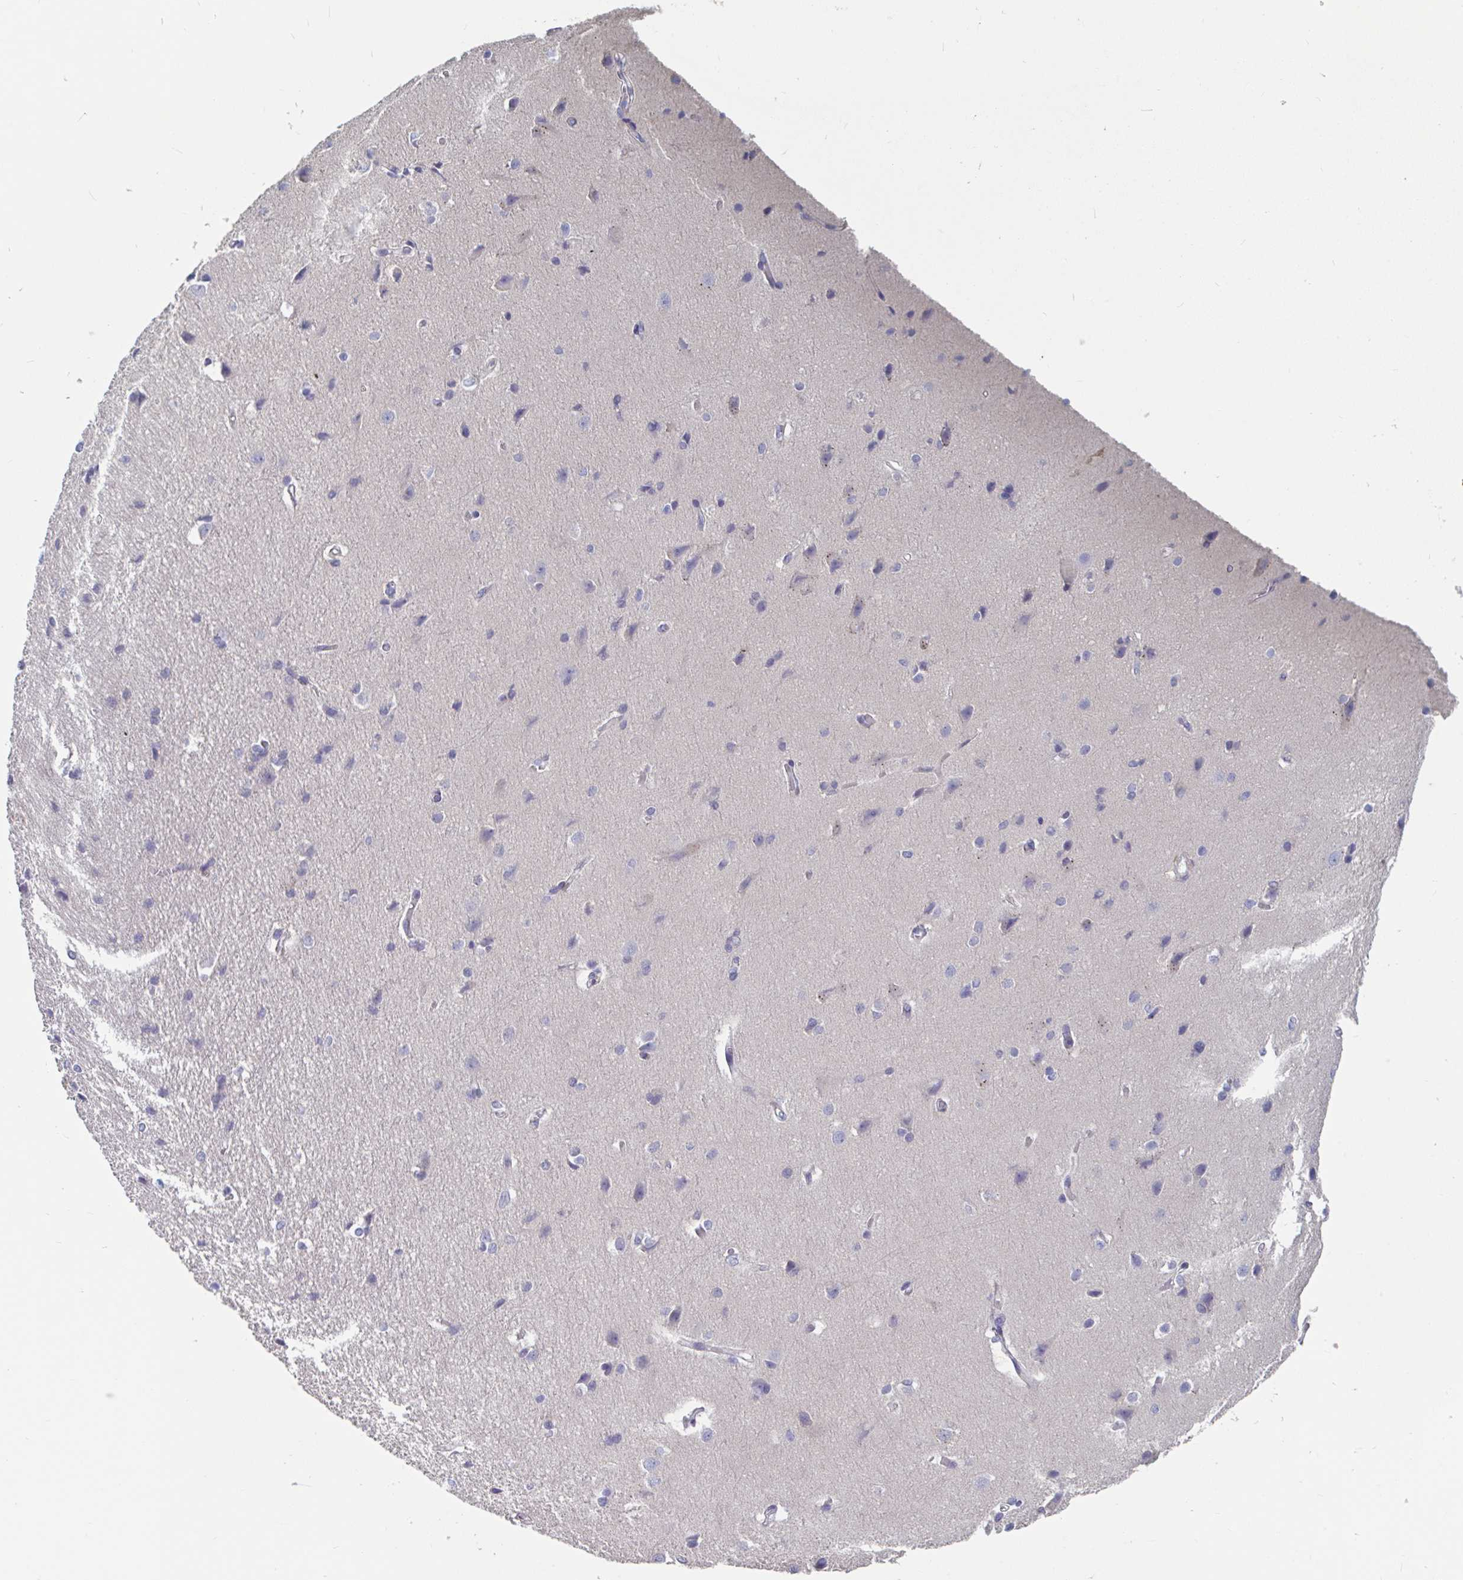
{"staining": {"intensity": "negative", "quantity": "none", "location": "none"}, "tissue": "cerebral cortex", "cell_type": "Endothelial cells", "image_type": "normal", "snomed": [{"axis": "morphology", "description": "Normal tissue, NOS"}, {"axis": "topography", "description": "Cerebral cortex"}], "caption": "Immunohistochemistry (IHC) photomicrograph of benign cerebral cortex stained for a protein (brown), which reveals no staining in endothelial cells. (Stains: DAB immunohistochemistry (IHC) with hematoxylin counter stain, Microscopy: brightfield microscopy at high magnification).", "gene": "UNKL", "patient": {"sex": "male", "age": 37}}